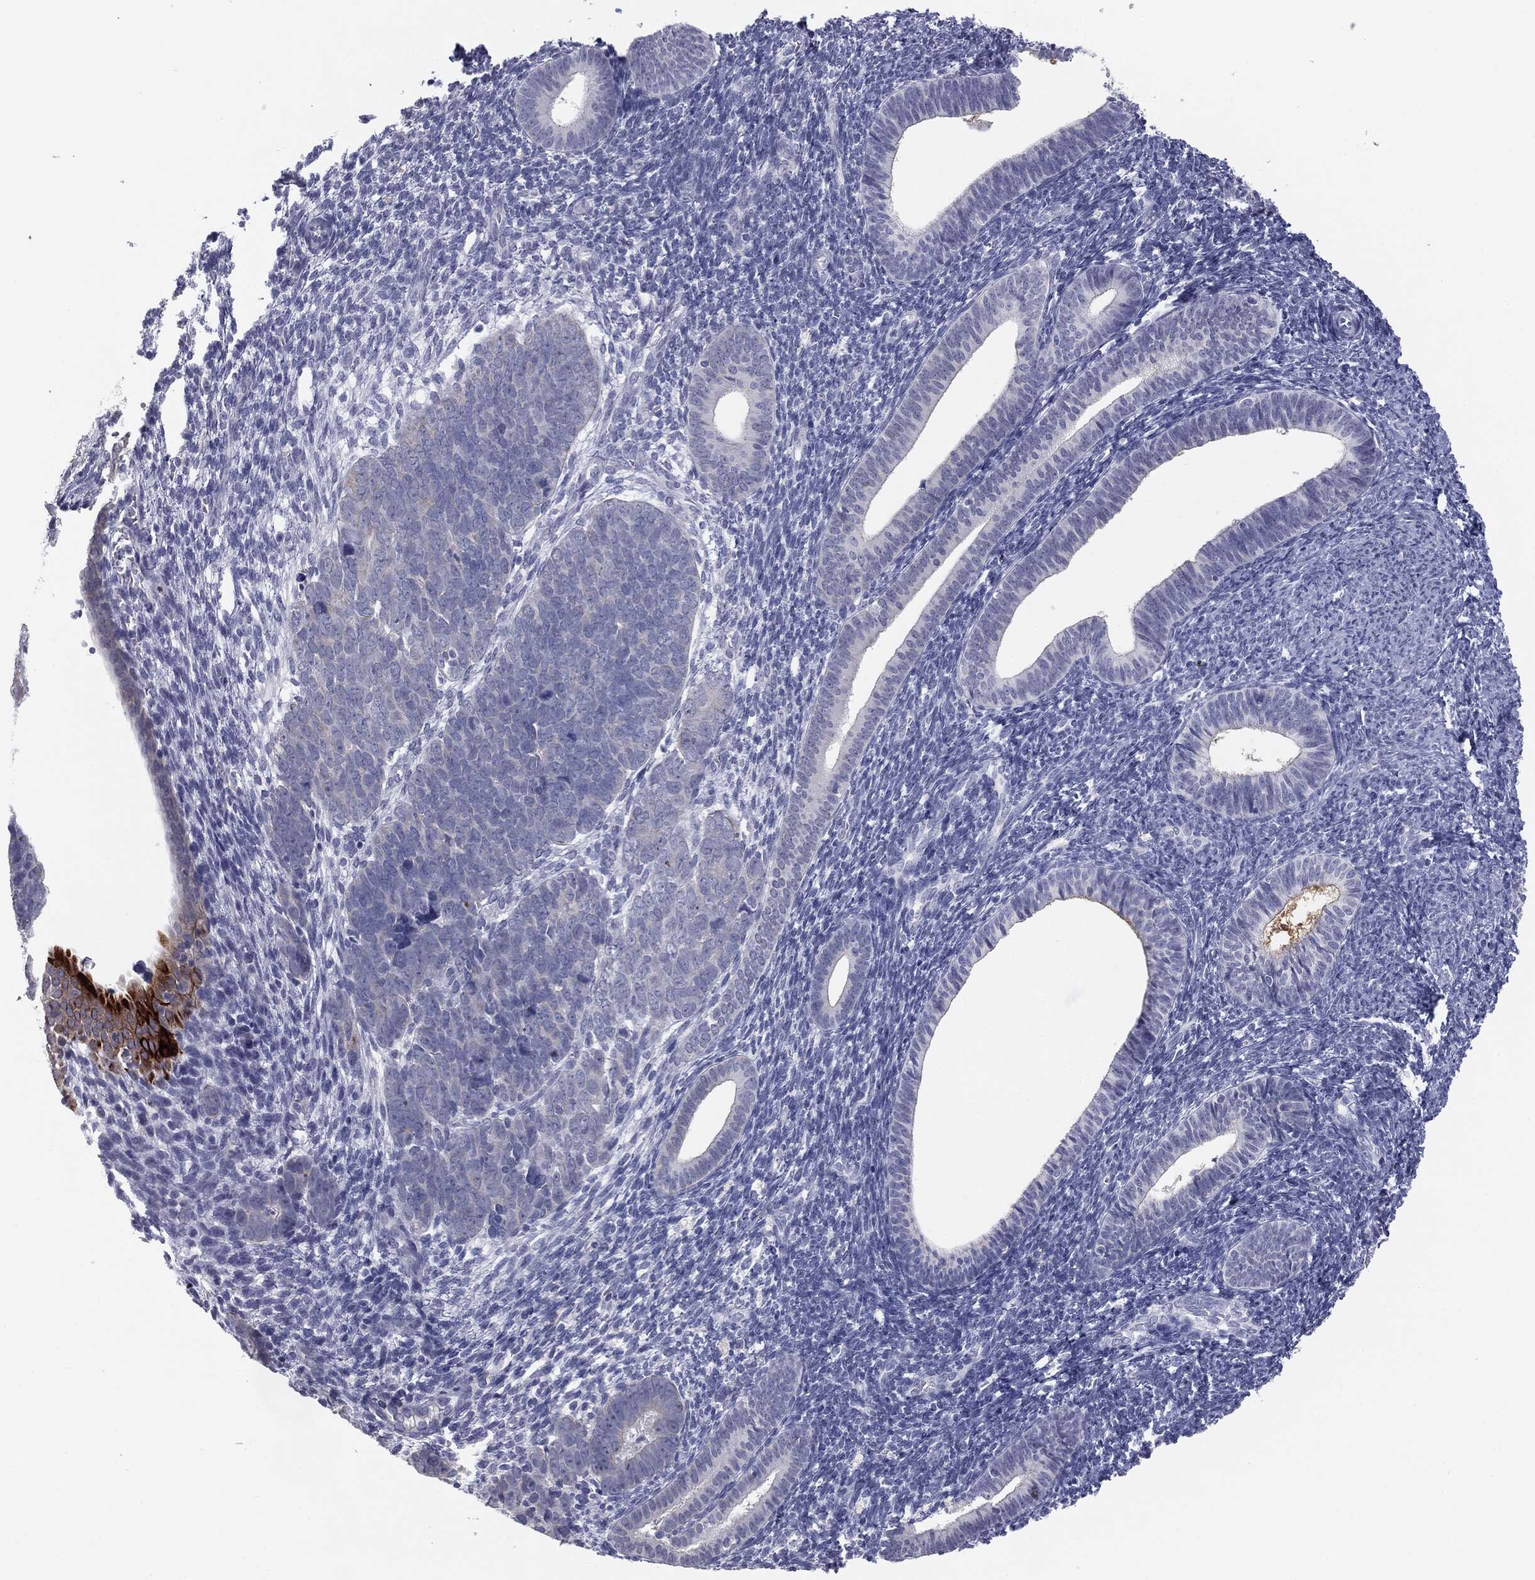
{"staining": {"intensity": "negative", "quantity": "none", "location": "none"}, "tissue": "endometrial cancer", "cell_type": "Tumor cells", "image_type": "cancer", "snomed": [{"axis": "morphology", "description": "Adenocarcinoma, NOS"}, {"axis": "topography", "description": "Endometrium"}], "caption": "A micrograph of endometrial cancer stained for a protein shows no brown staining in tumor cells.", "gene": "MUC1", "patient": {"sex": "female", "age": 82}}